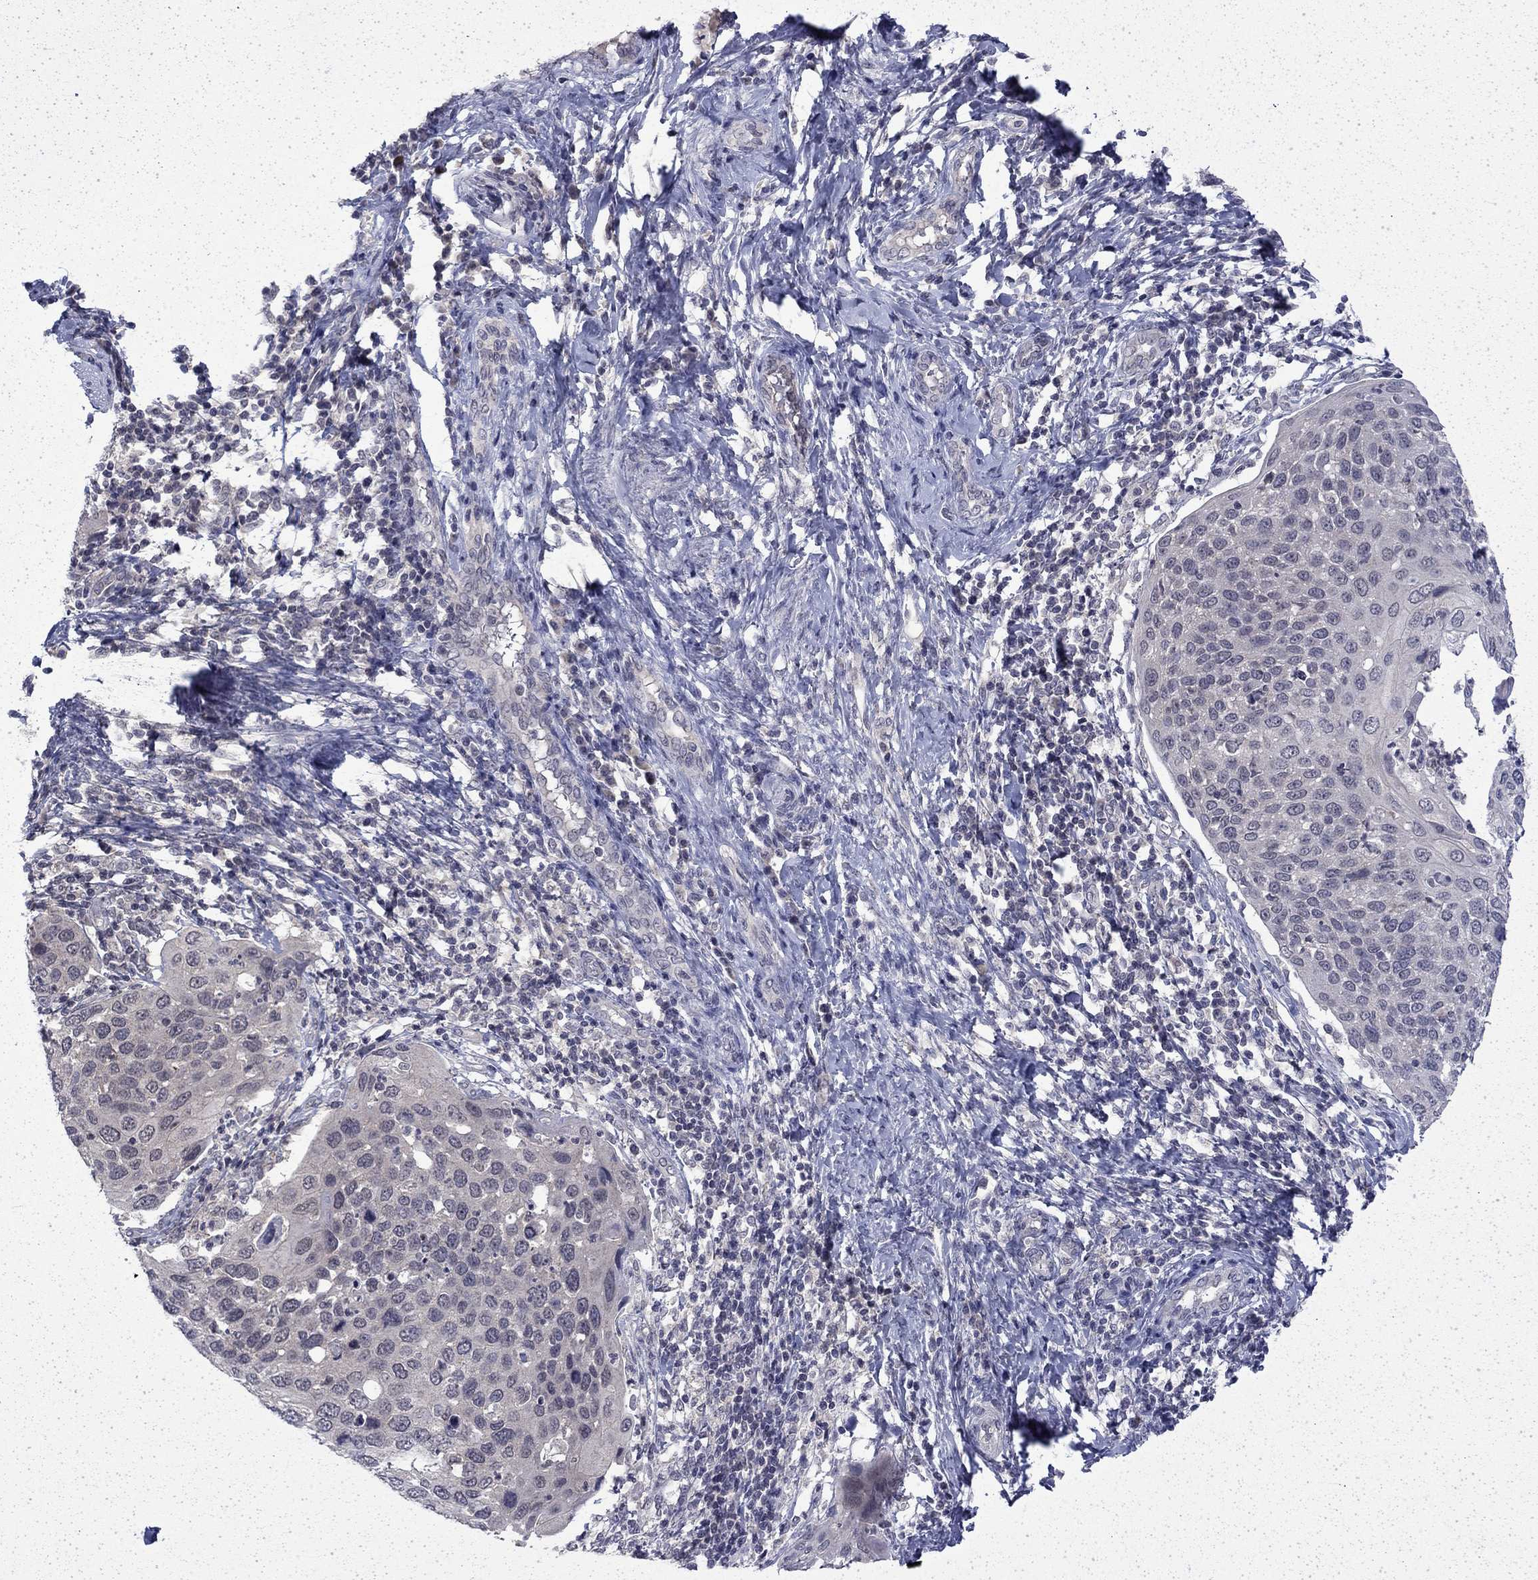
{"staining": {"intensity": "negative", "quantity": "none", "location": "none"}, "tissue": "cervical cancer", "cell_type": "Tumor cells", "image_type": "cancer", "snomed": [{"axis": "morphology", "description": "Squamous cell carcinoma, NOS"}, {"axis": "topography", "description": "Cervix"}], "caption": "There is no significant staining in tumor cells of cervical cancer.", "gene": "CHAT", "patient": {"sex": "female", "age": 54}}